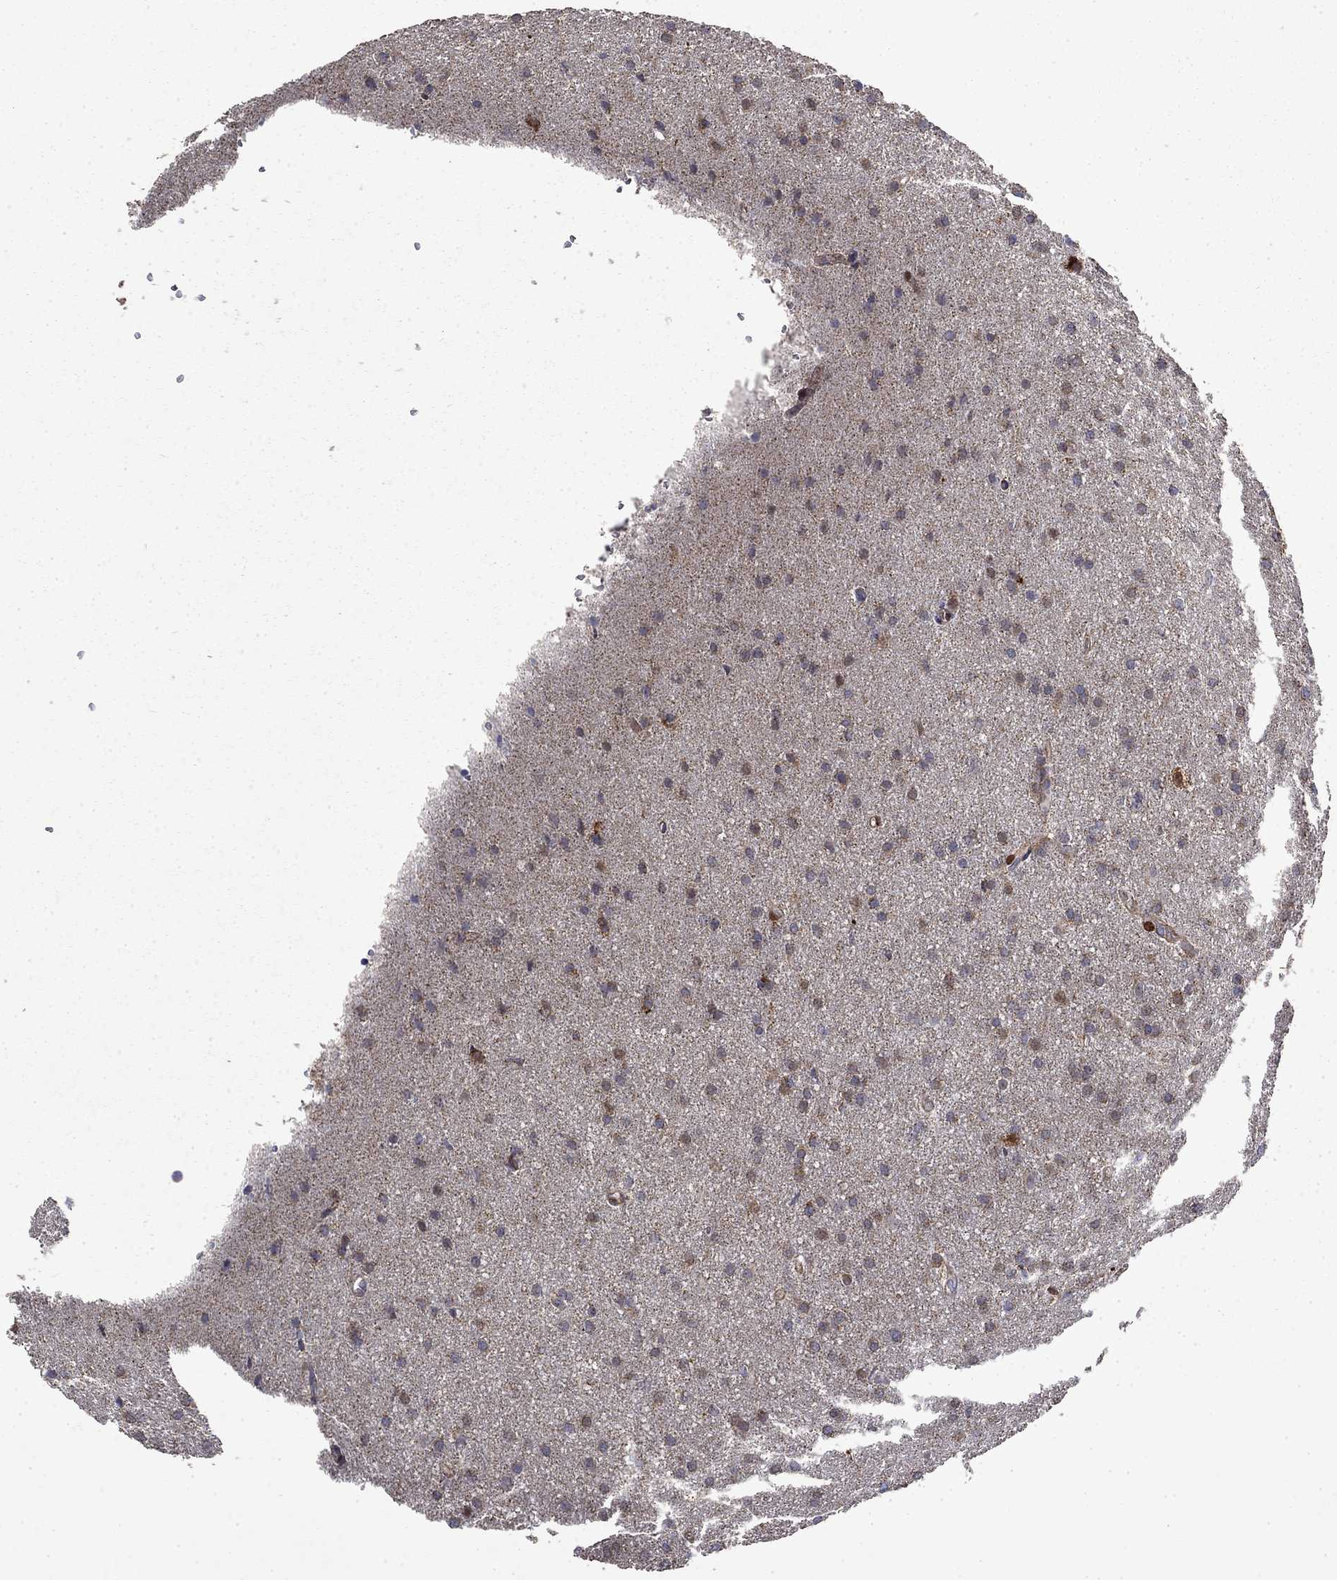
{"staining": {"intensity": "negative", "quantity": "none", "location": "none"}, "tissue": "glioma", "cell_type": "Tumor cells", "image_type": "cancer", "snomed": [{"axis": "morphology", "description": "Glioma, malignant, Low grade"}, {"axis": "topography", "description": "Brain"}], "caption": "Glioma was stained to show a protein in brown. There is no significant expression in tumor cells.", "gene": "PCBP3", "patient": {"sex": "female", "age": 32}}